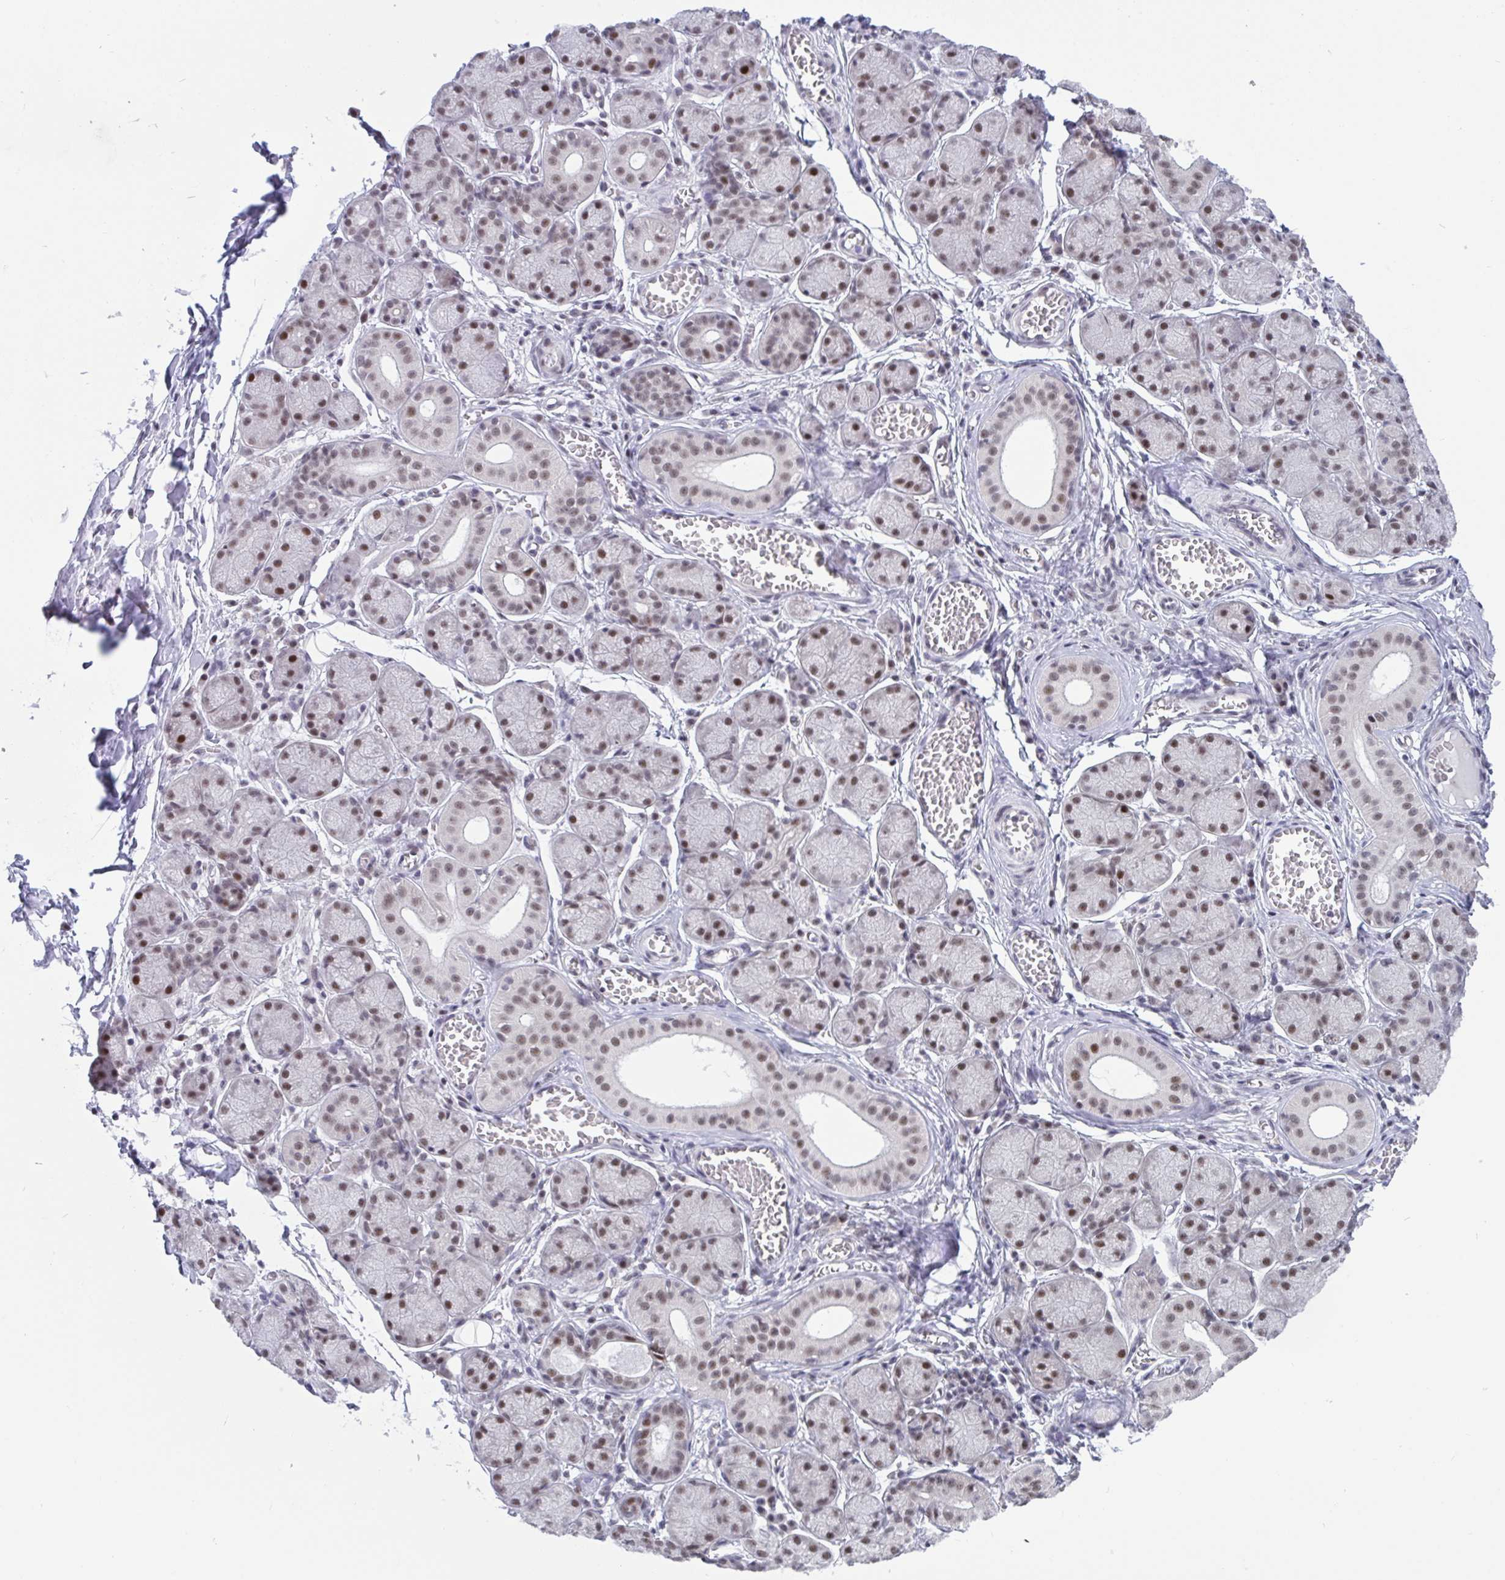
{"staining": {"intensity": "strong", "quantity": ">75%", "location": "nuclear"}, "tissue": "salivary gland", "cell_type": "Glandular cells", "image_type": "normal", "snomed": [{"axis": "morphology", "description": "Normal tissue, NOS"}, {"axis": "topography", "description": "Salivary gland"}], "caption": "DAB (3,3'-diaminobenzidine) immunohistochemical staining of benign human salivary gland shows strong nuclear protein staining in about >75% of glandular cells. (DAB IHC with brightfield microscopy, high magnification).", "gene": "WBP11", "patient": {"sex": "female", "age": 24}}